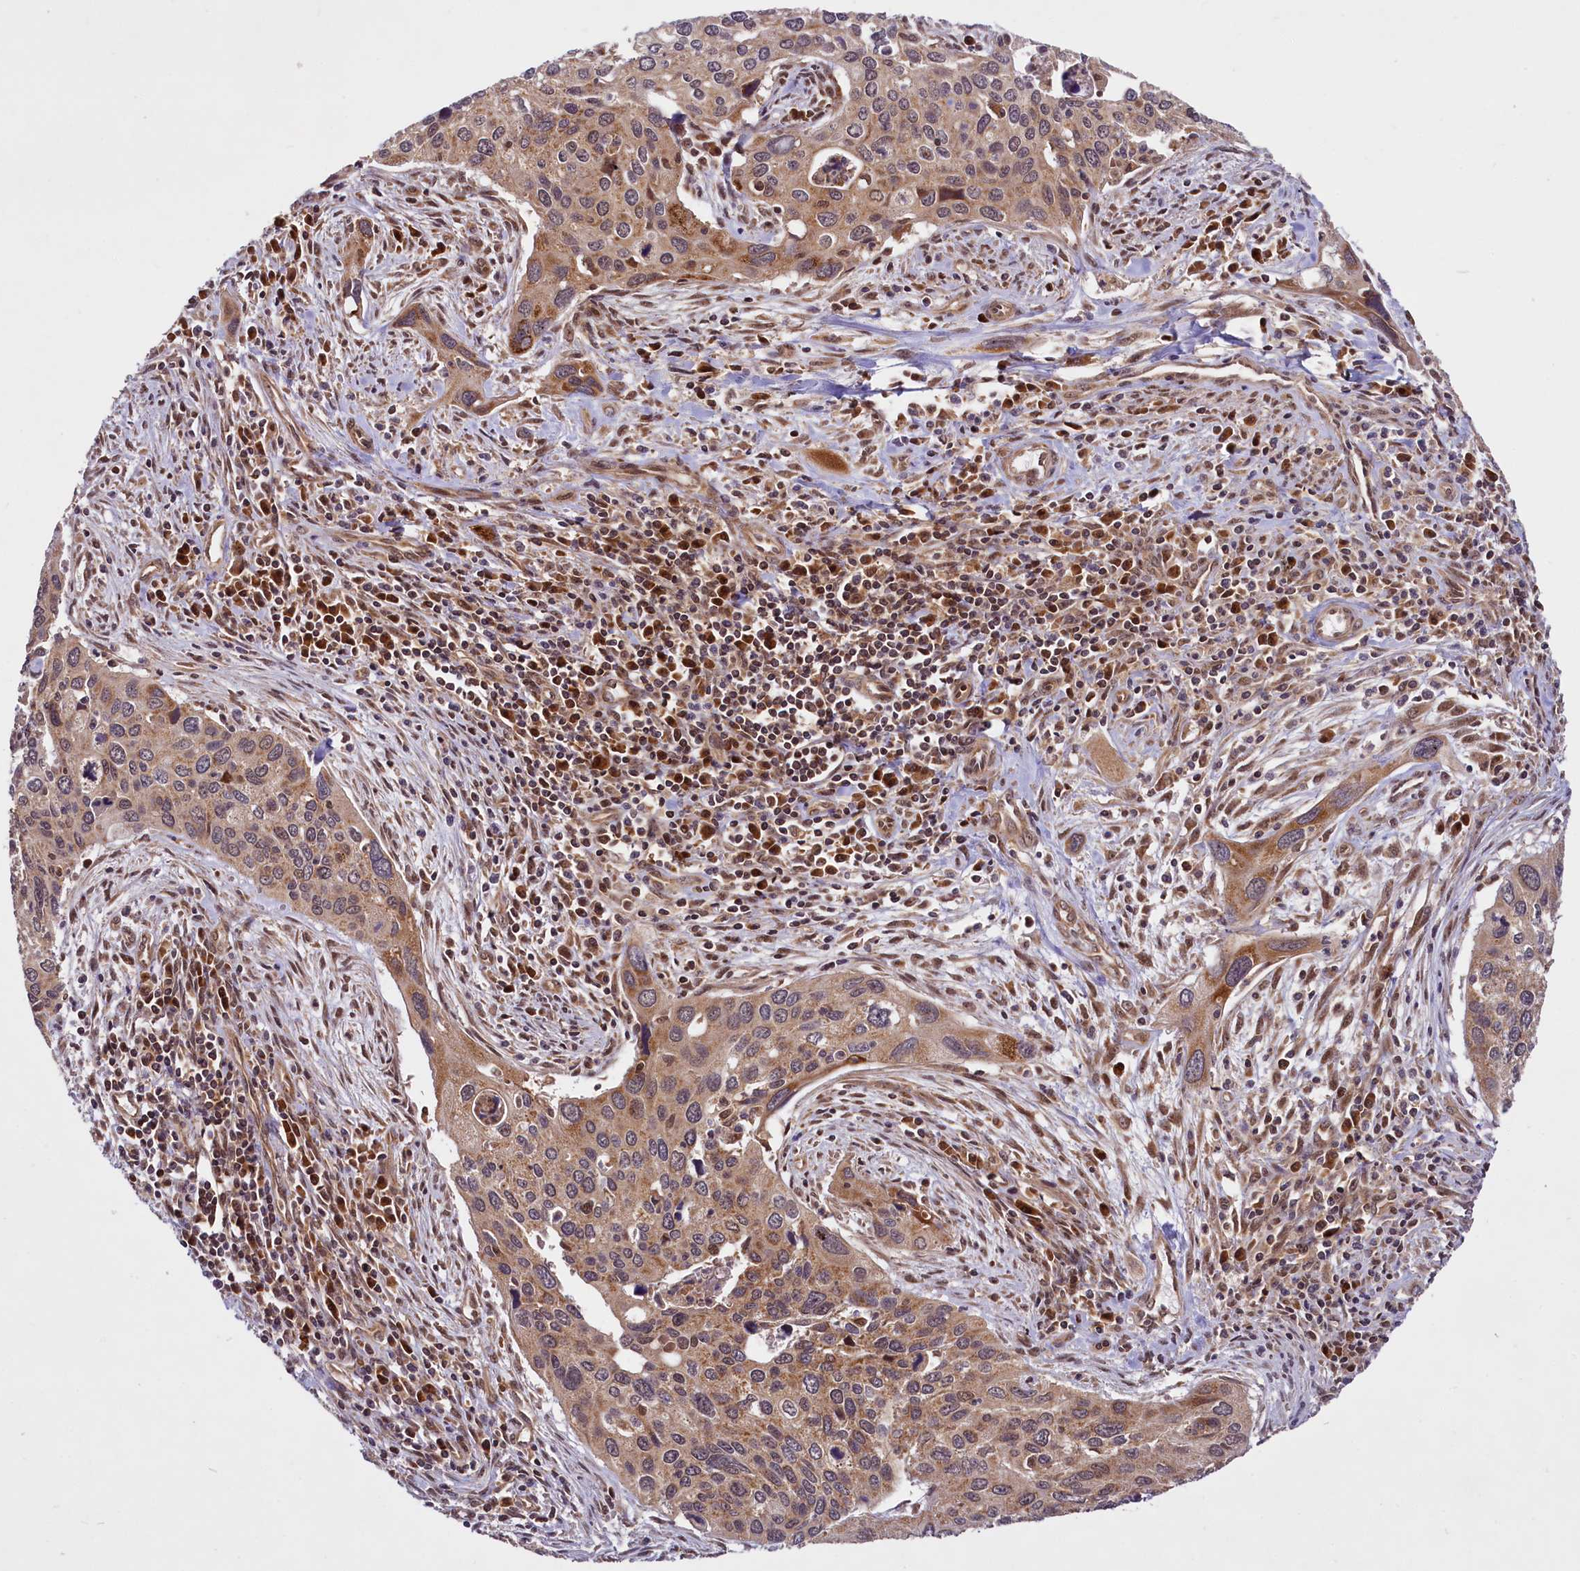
{"staining": {"intensity": "moderate", "quantity": ">75%", "location": "cytoplasmic/membranous,nuclear"}, "tissue": "cervical cancer", "cell_type": "Tumor cells", "image_type": "cancer", "snomed": [{"axis": "morphology", "description": "Squamous cell carcinoma, NOS"}, {"axis": "topography", "description": "Cervix"}], "caption": "IHC micrograph of cervical squamous cell carcinoma stained for a protein (brown), which shows medium levels of moderate cytoplasmic/membranous and nuclear staining in about >75% of tumor cells.", "gene": "UBE3A", "patient": {"sex": "female", "age": 55}}